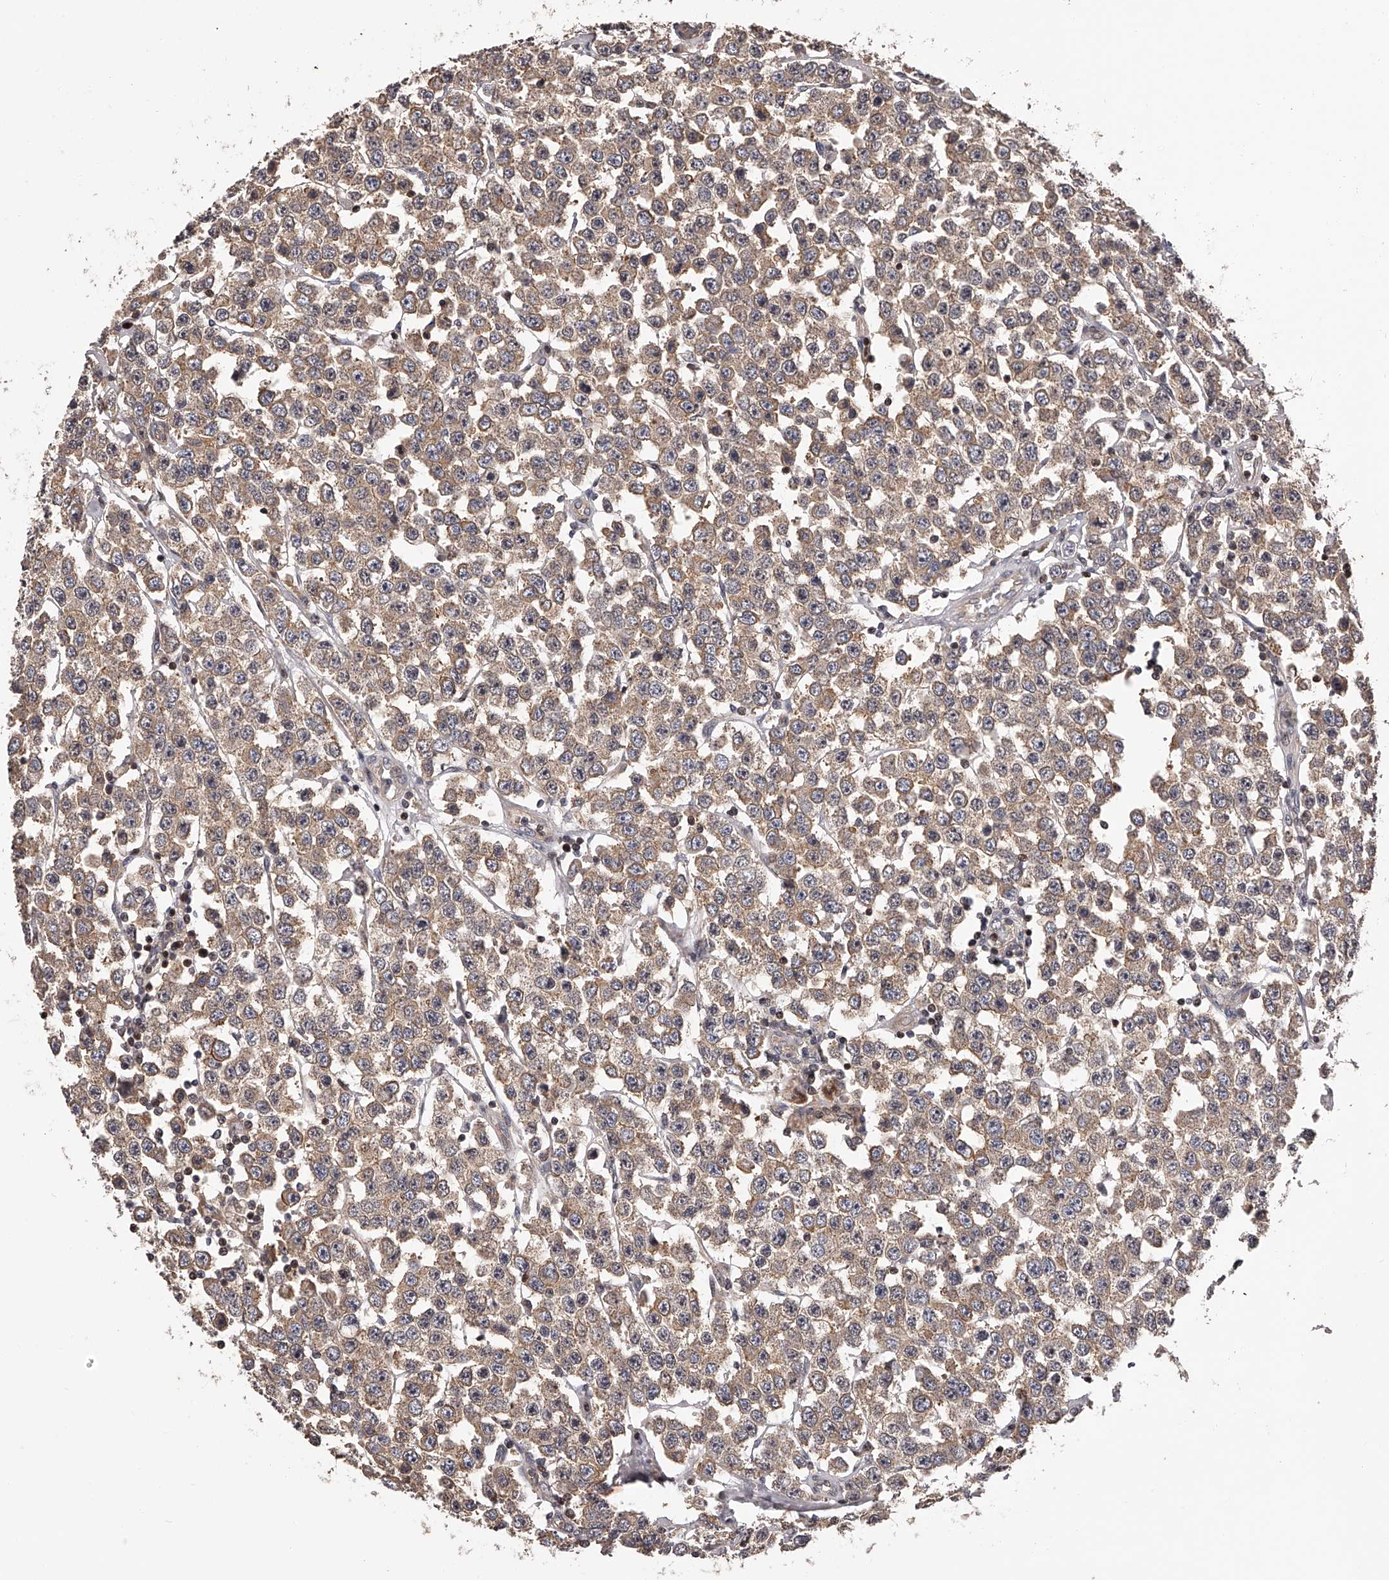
{"staining": {"intensity": "moderate", "quantity": ">75%", "location": "cytoplasmic/membranous"}, "tissue": "testis cancer", "cell_type": "Tumor cells", "image_type": "cancer", "snomed": [{"axis": "morphology", "description": "Seminoma, NOS"}, {"axis": "topography", "description": "Testis"}], "caption": "The image demonstrates staining of testis cancer (seminoma), revealing moderate cytoplasmic/membranous protein positivity (brown color) within tumor cells.", "gene": "PFDN2", "patient": {"sex": "male", "age": 28}}